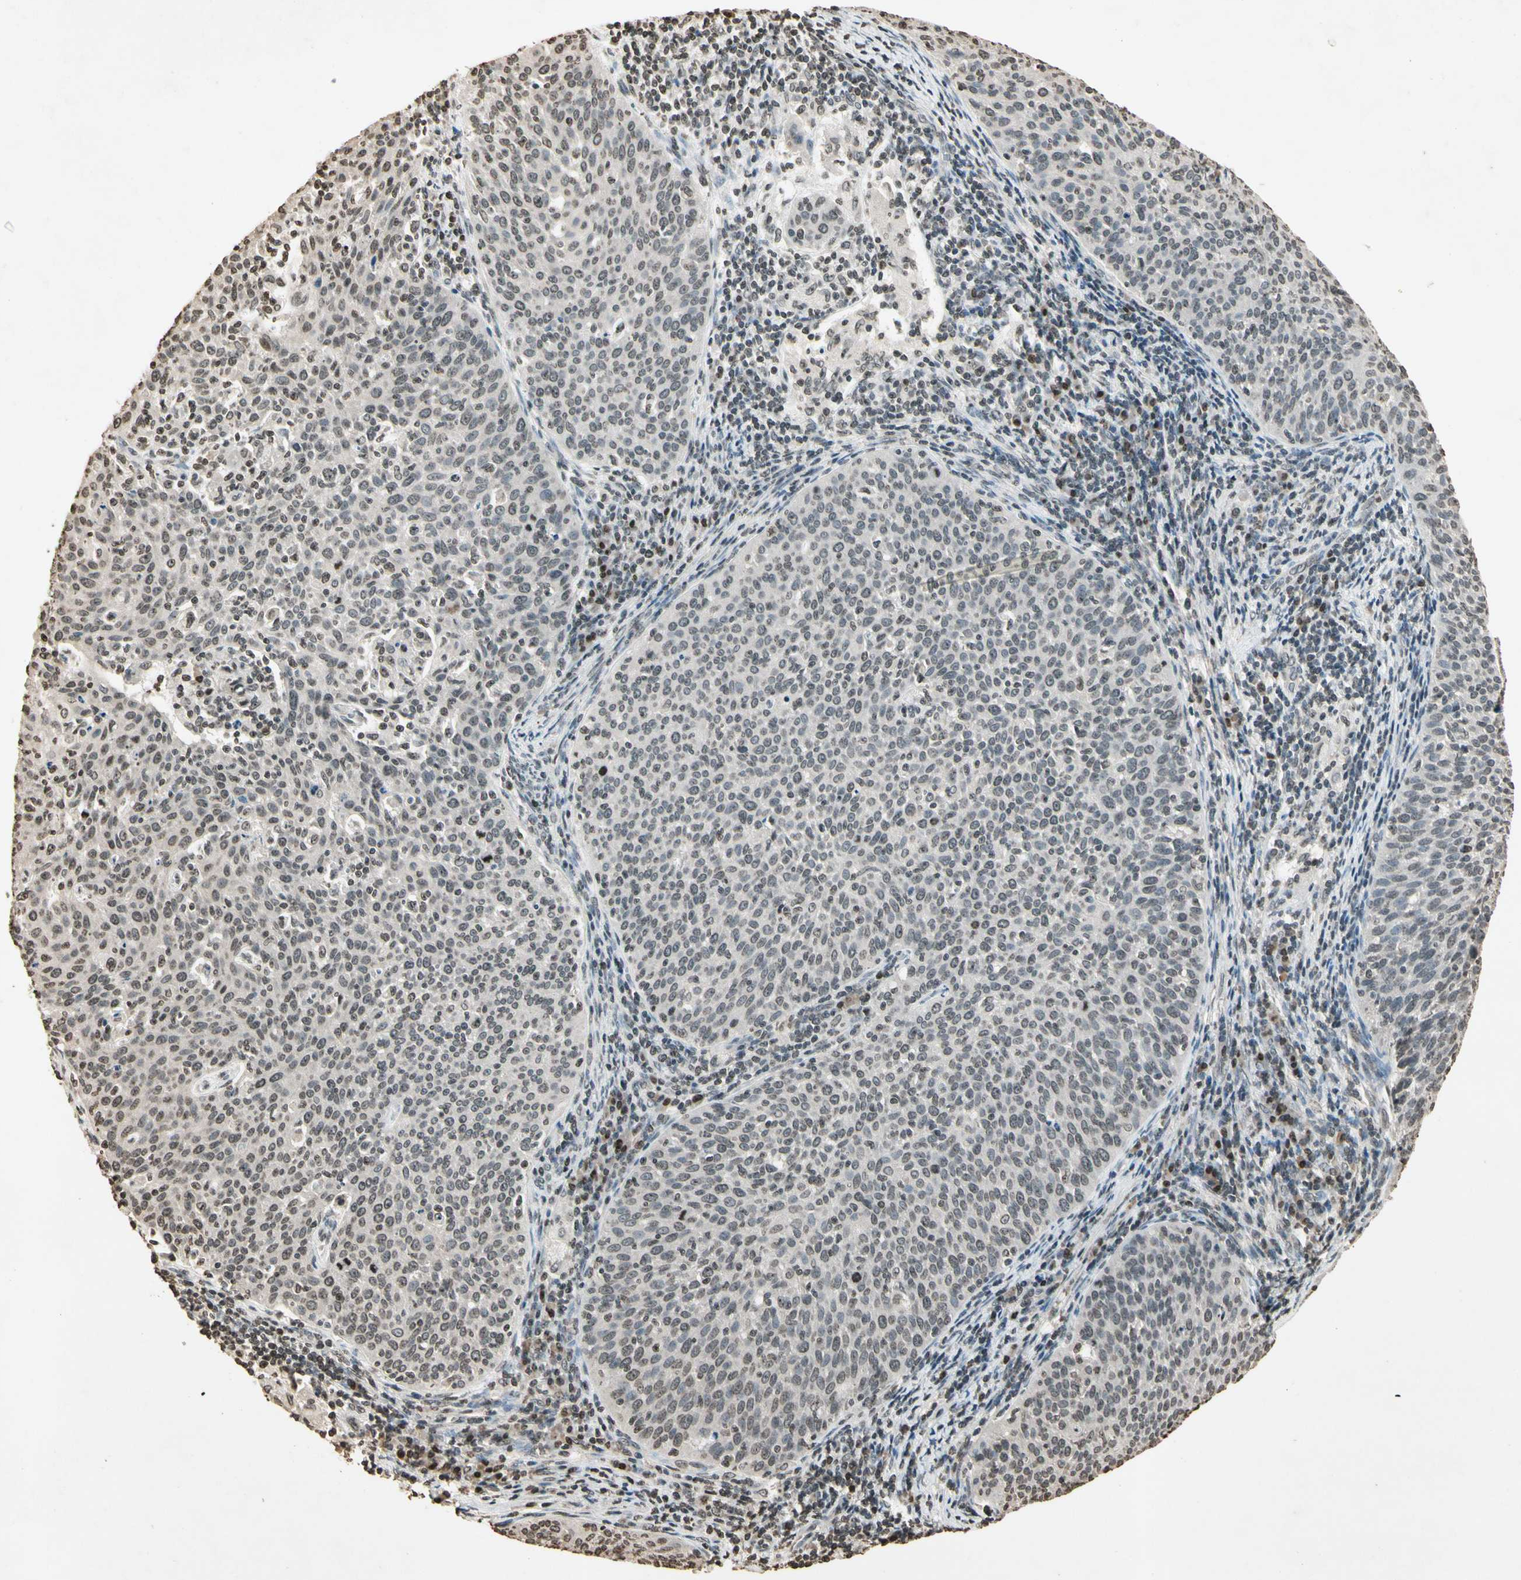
{"staining": {"intensity": "weak", "quantity": "<25%", "location": "nuclear"}, "tissue": "cervical cancer", "cell_type": "Tumor cells", "image_type": "cancer", "snomed": [{"axis": "morphology", "description": "Squamous cell carcinoma, NOS"}, {"axis": "topography", "description": "Cervix"}], "caption": "High magnification brightfield microscopy of cervical cancer (squamous cell carcinoma) stained with DAB (brown) and counterstained with hematoxylin (blue): tumor cells show no significant positivity.", "gene": "TOP1", "patient": {"sex": "female", "age": 38}}